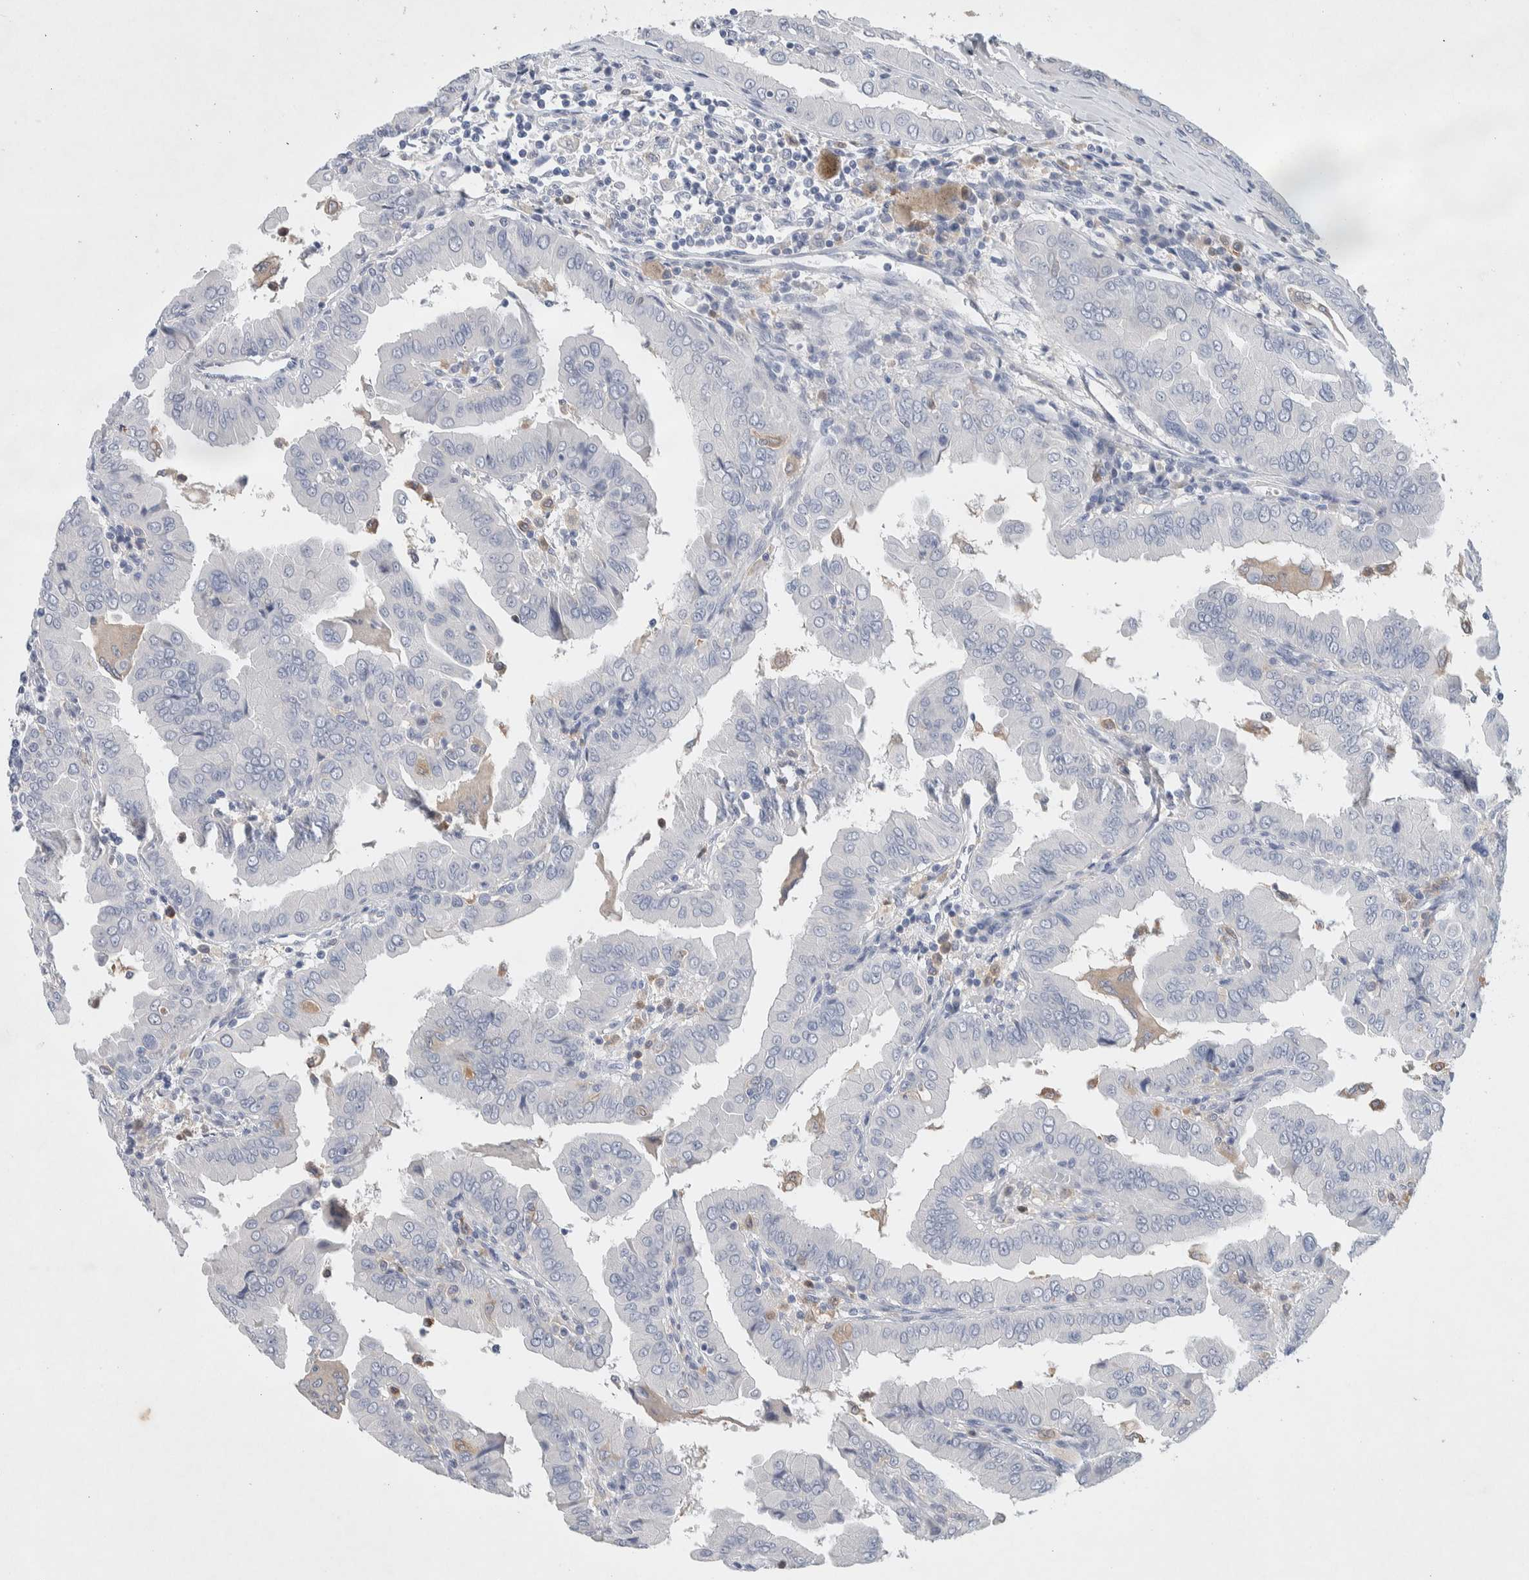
{"staining": {"intensity": "negative", "quantity": "none", "location": "none"}, "tissue": "thyroid cancer", "cell_type": "Tumor cells", "image_type": "cancer", "snomed": [{"axis": "morphology", "description": "Papillary adenocarcinoma, NOS"}, {"axis": "topography", "description": "Thyroid gland"}], "caption": "An IHC photomicrograph of thyroid papillary adenocarcinoma is shown. There is no staining in tumor cells of thyroid papillary adenocarcinoma.", "gene": "NCF2", "patient": {"sex": "male", "age": 33}}